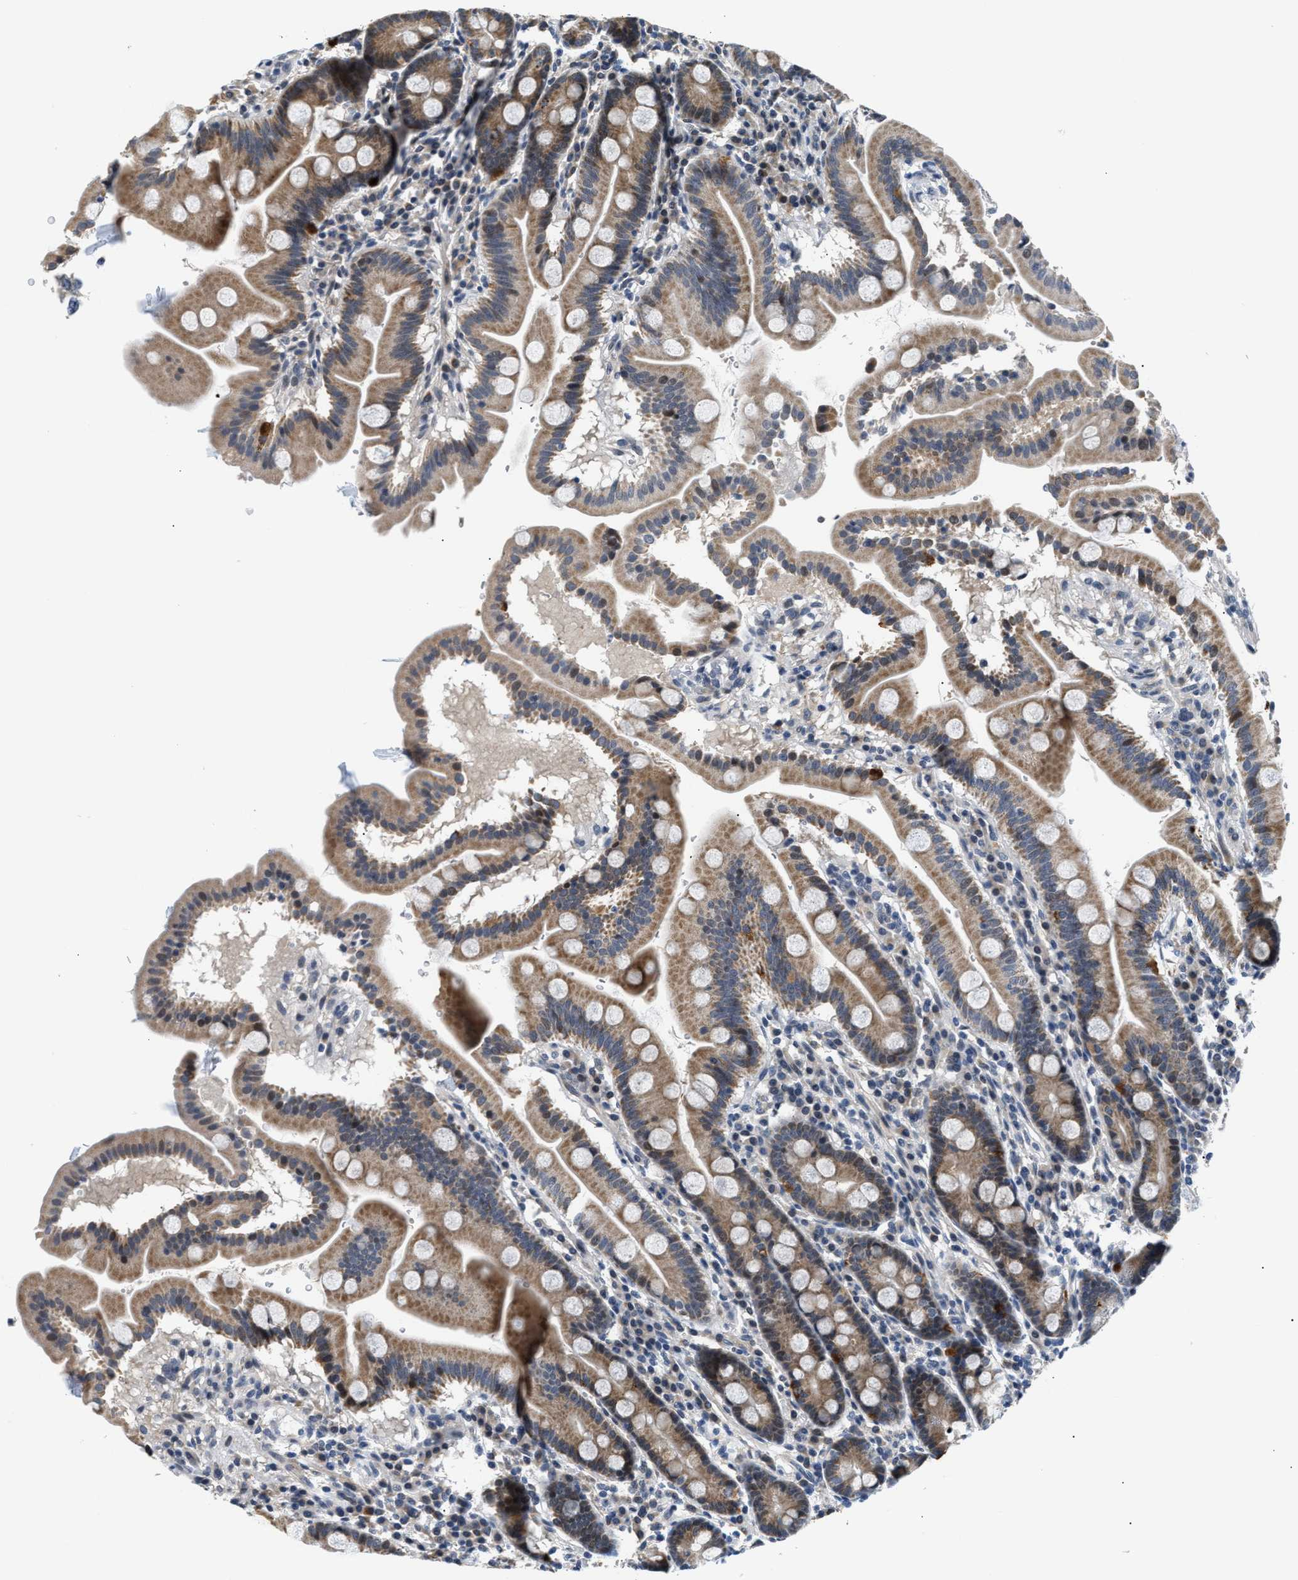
{"staining": {"intensity": "moderate", "quantity": ">75%", "location": "cytoplasmic/membranous"}, "tissue": "duodenum", "cell_type": "Glandular cells", "image_type": "normal", "snomed": [{"axis": "morphology", "description": "Normal tissue, NOS"}, {"axis": "topography", "description": "Duodenum"}], "caption": "Unremarkable duodenum was stained to show a protein in brown. There is medium levels of moderate cytoplasmic/membranous expression in approximately >75% of glandular cells.", "gene": "PPM1H", "patient": {"sex": "male", "age": 50}}